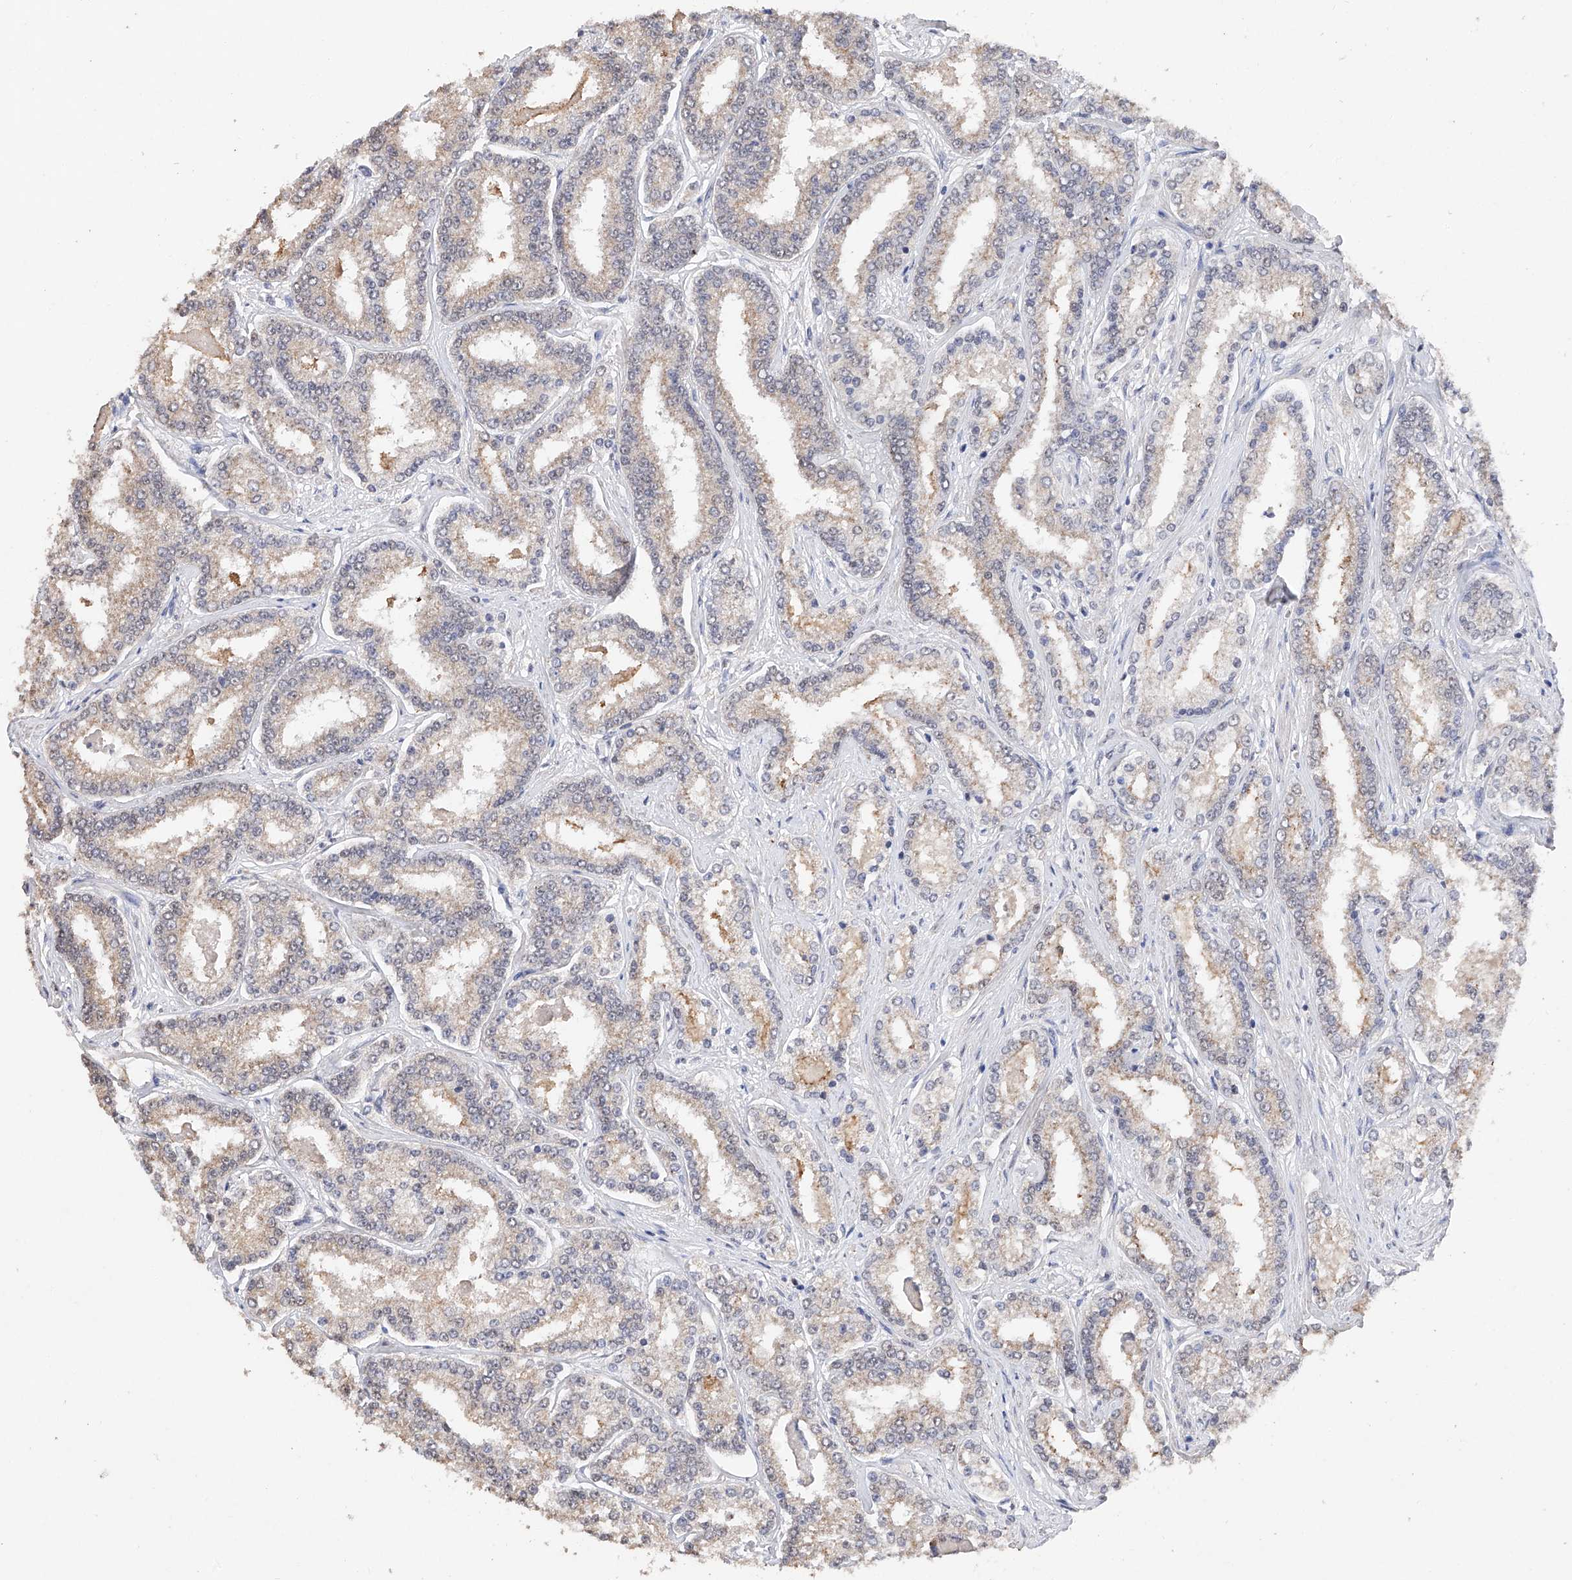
{"staining": {"intensity": "negative", "quantity": "none", "location": "none"}, "tissue": "prostate cancer", "cell_type": "Tumor cells", "image_type": "cancer", "snomed": [{"axis": "morphology", "description": "Normal tissue, NOS"}, {"axis": "morphology", "description": "Adenocarcinoma, High grade"}, {"axis": "topography", "description": "Prostate"}], "caption": "Prostate cancer (high-grade adenocarcinoma) stained for a protein using immunohistochemistry displays no staining tumor cells.", "gene": "DMAP1", "patient": {"sex": "male", "age": 83}}